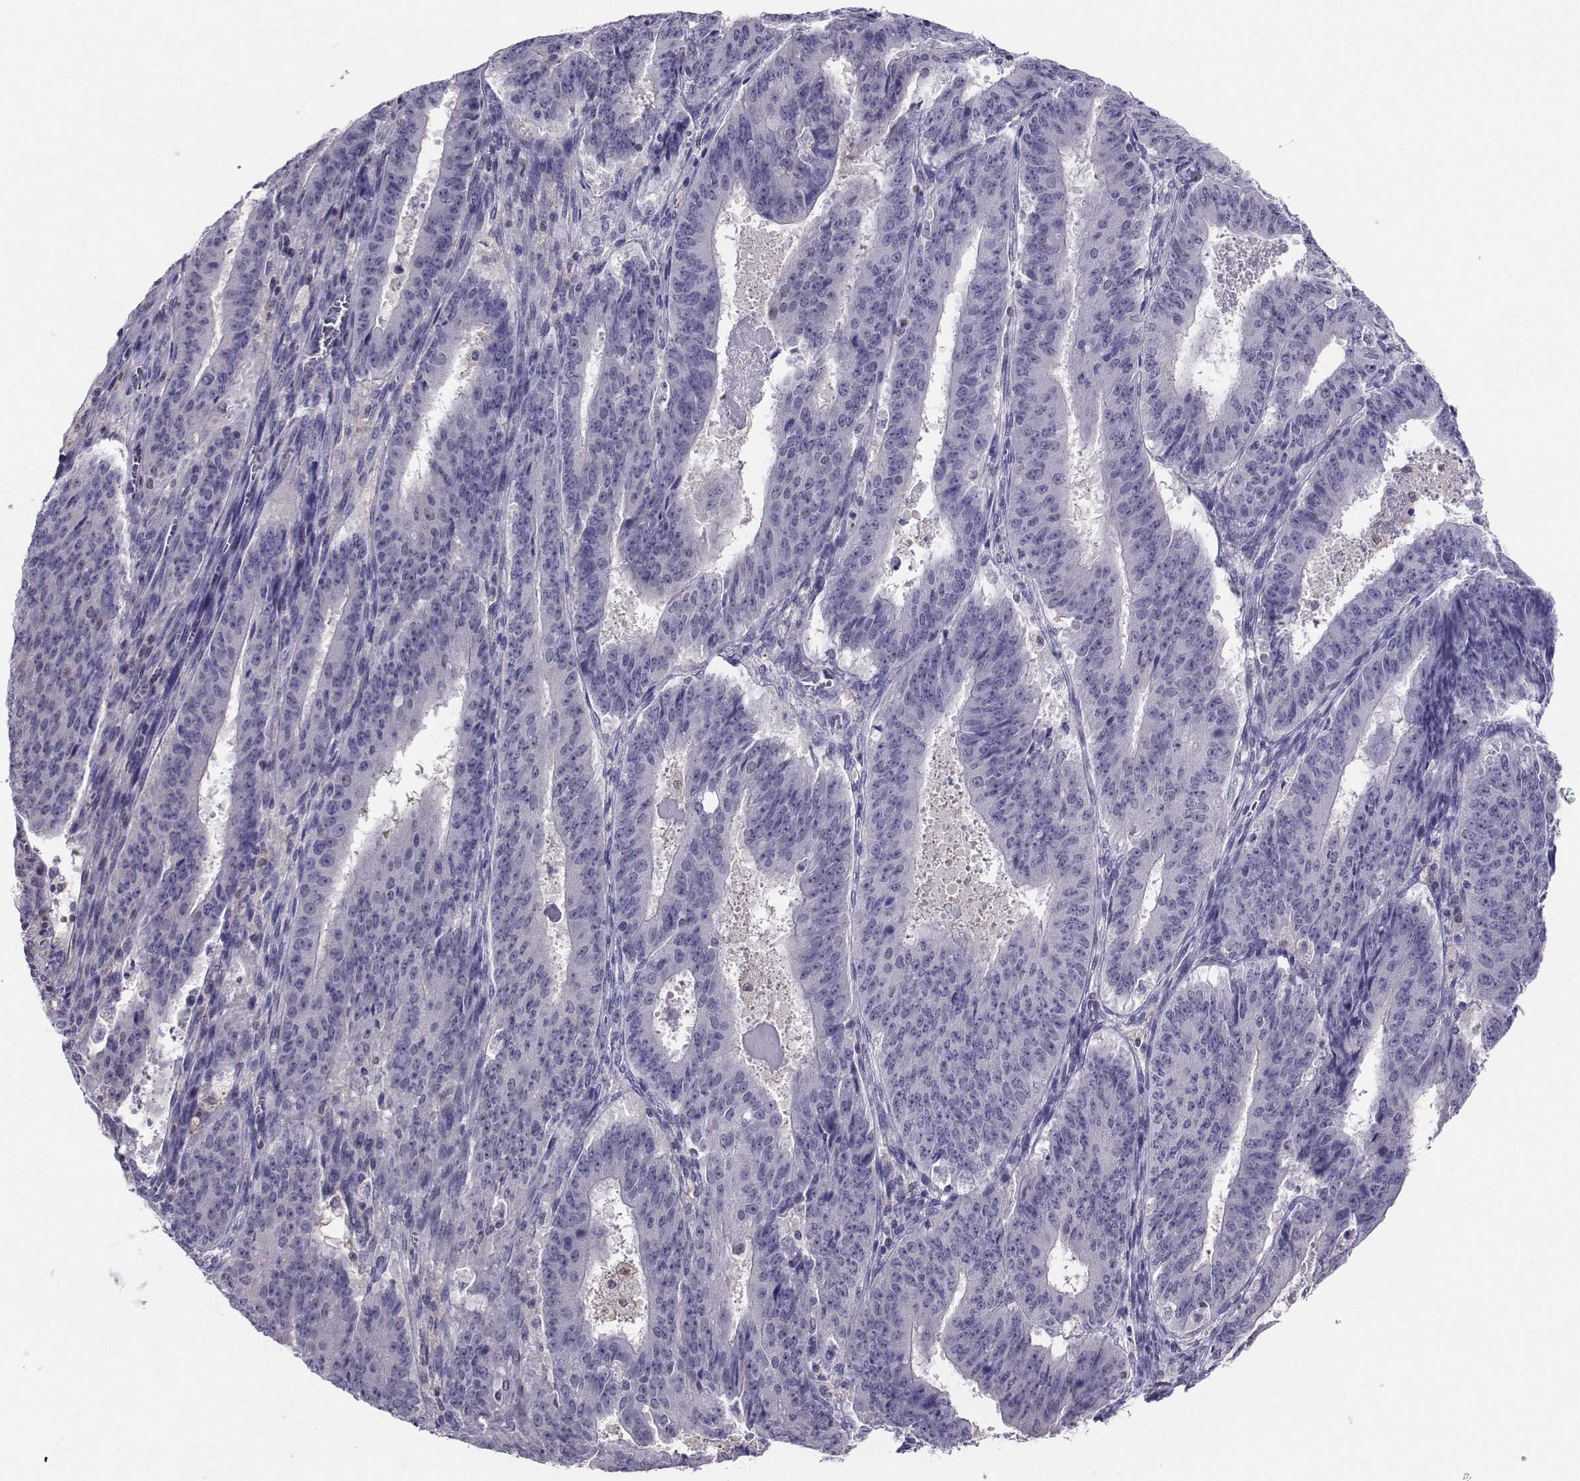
{"staining": {"intensity": "negative", "quantity": "none", "location": "none"}, "tissue": "ovarian cancer", "cell_type": "Tumor cells", "image_type": "cancer", "snomed": [{"axis": "morphology", "description": "Carcinoma, endometroid"}, {"axis": "topography", "description": "Ovary"}], "caption": "High magnification brightfield microscopy of ovarian endometroid carcinoma stained with DAB (brown) and counterstained with hematoxylin (blue): tumor cells show no significant expression.", "gene": "PGK1", "patient": {"sex": "female", "age": 42}}